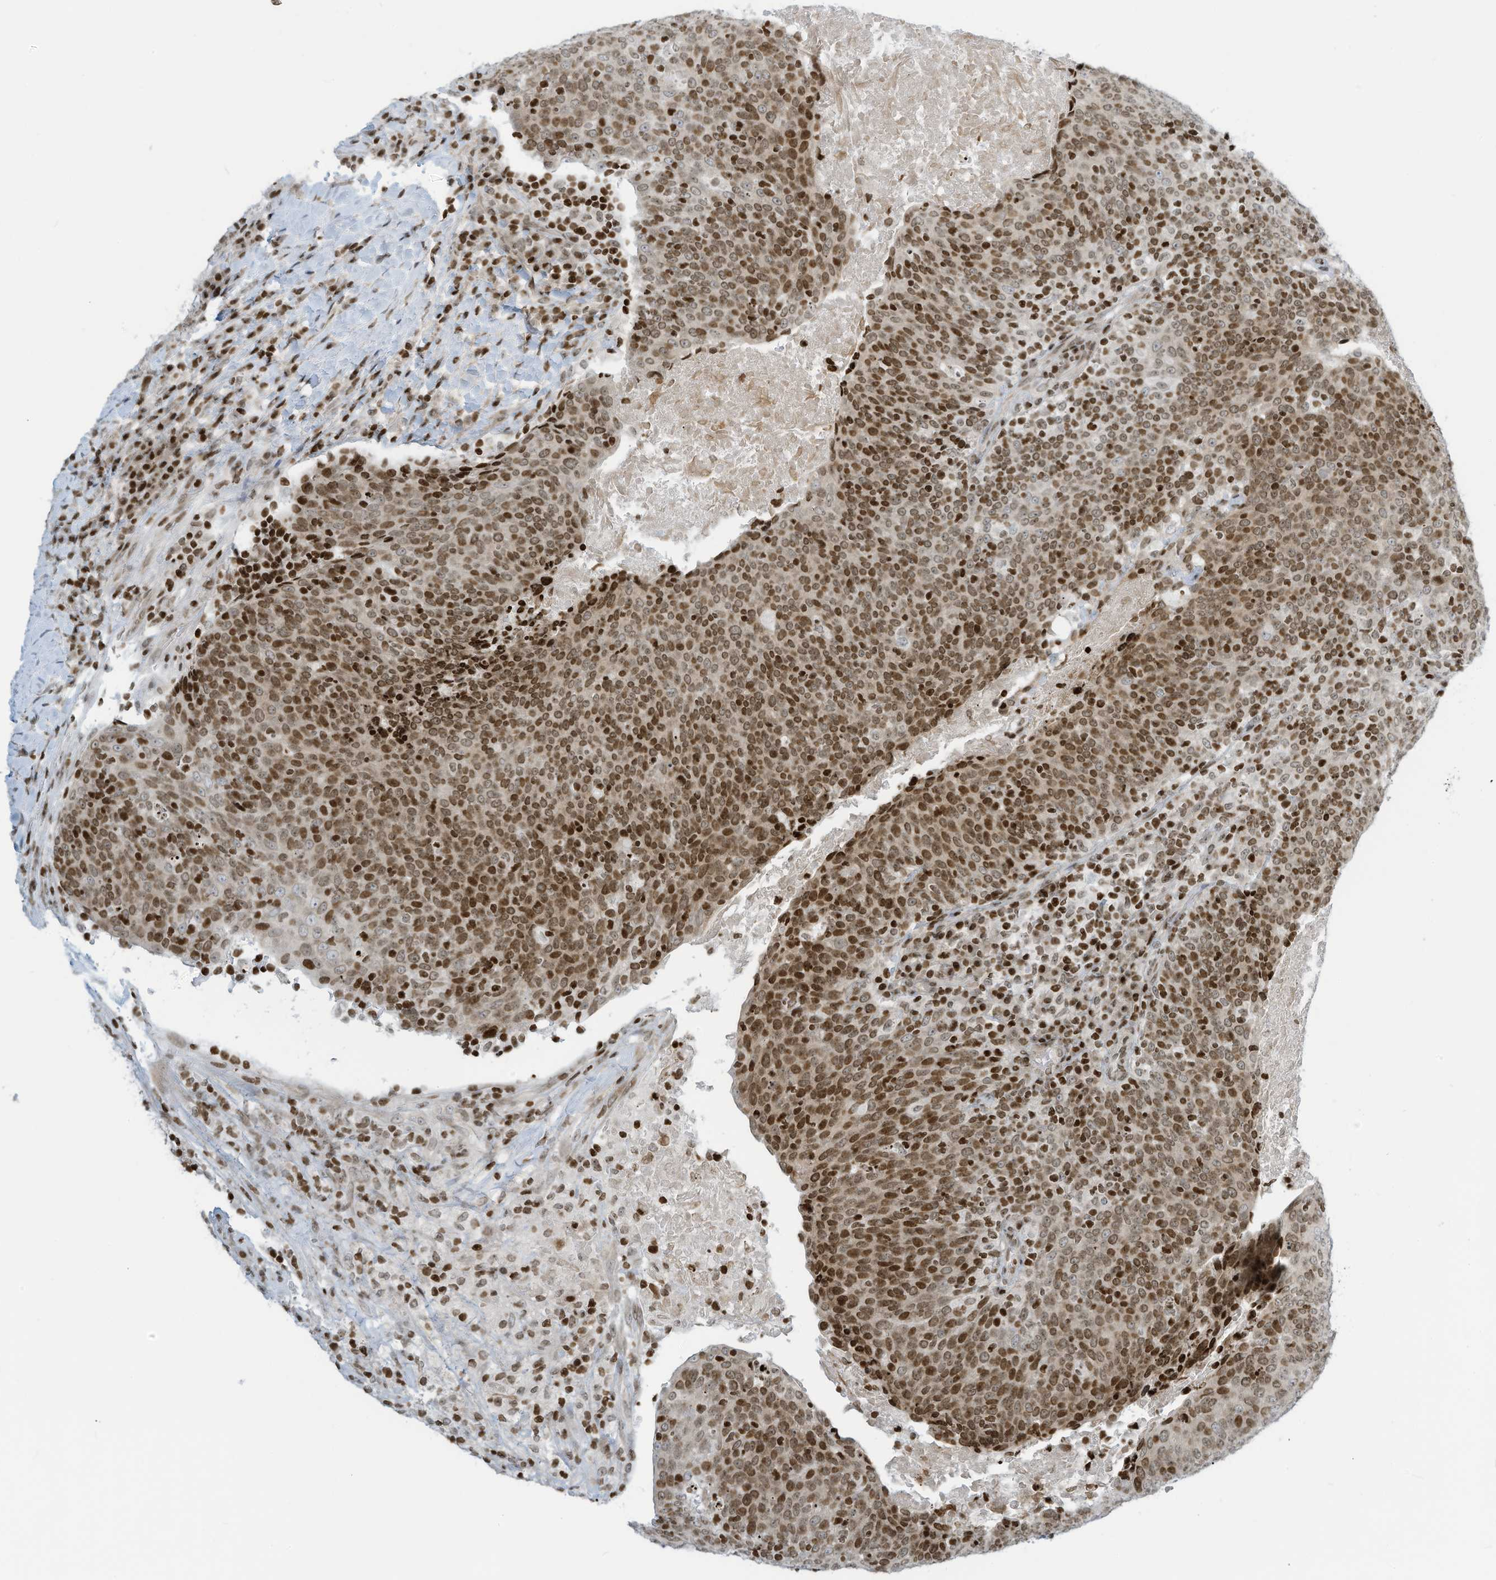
{"staining": {"intensity": "moderate", "quantity": ">75%", "location": "nuclear"}, "tissue": "head and neck cancer", "cell_type": "Tumor cells", "image_type": "cancer", "snomed": [{"axis": "morphology", "description": "Squamous cell carcinoma, NOS"}, {"axis": "morphology", "description": "Squamous cell carcinoma, metastatic, NOS"}, {"axis": "topography", "description": "Lymph node"}, {"axis": "topography", "description": "Head-Neck"}], "caption": "A micrograph of human metastatic squamous cell carcinoma (head and neck) stained for a protein reveals moderate nuclear brown staining in tumor cells.", "gene": "ADI1", "patient": {"sex": "male", "age": 62}}